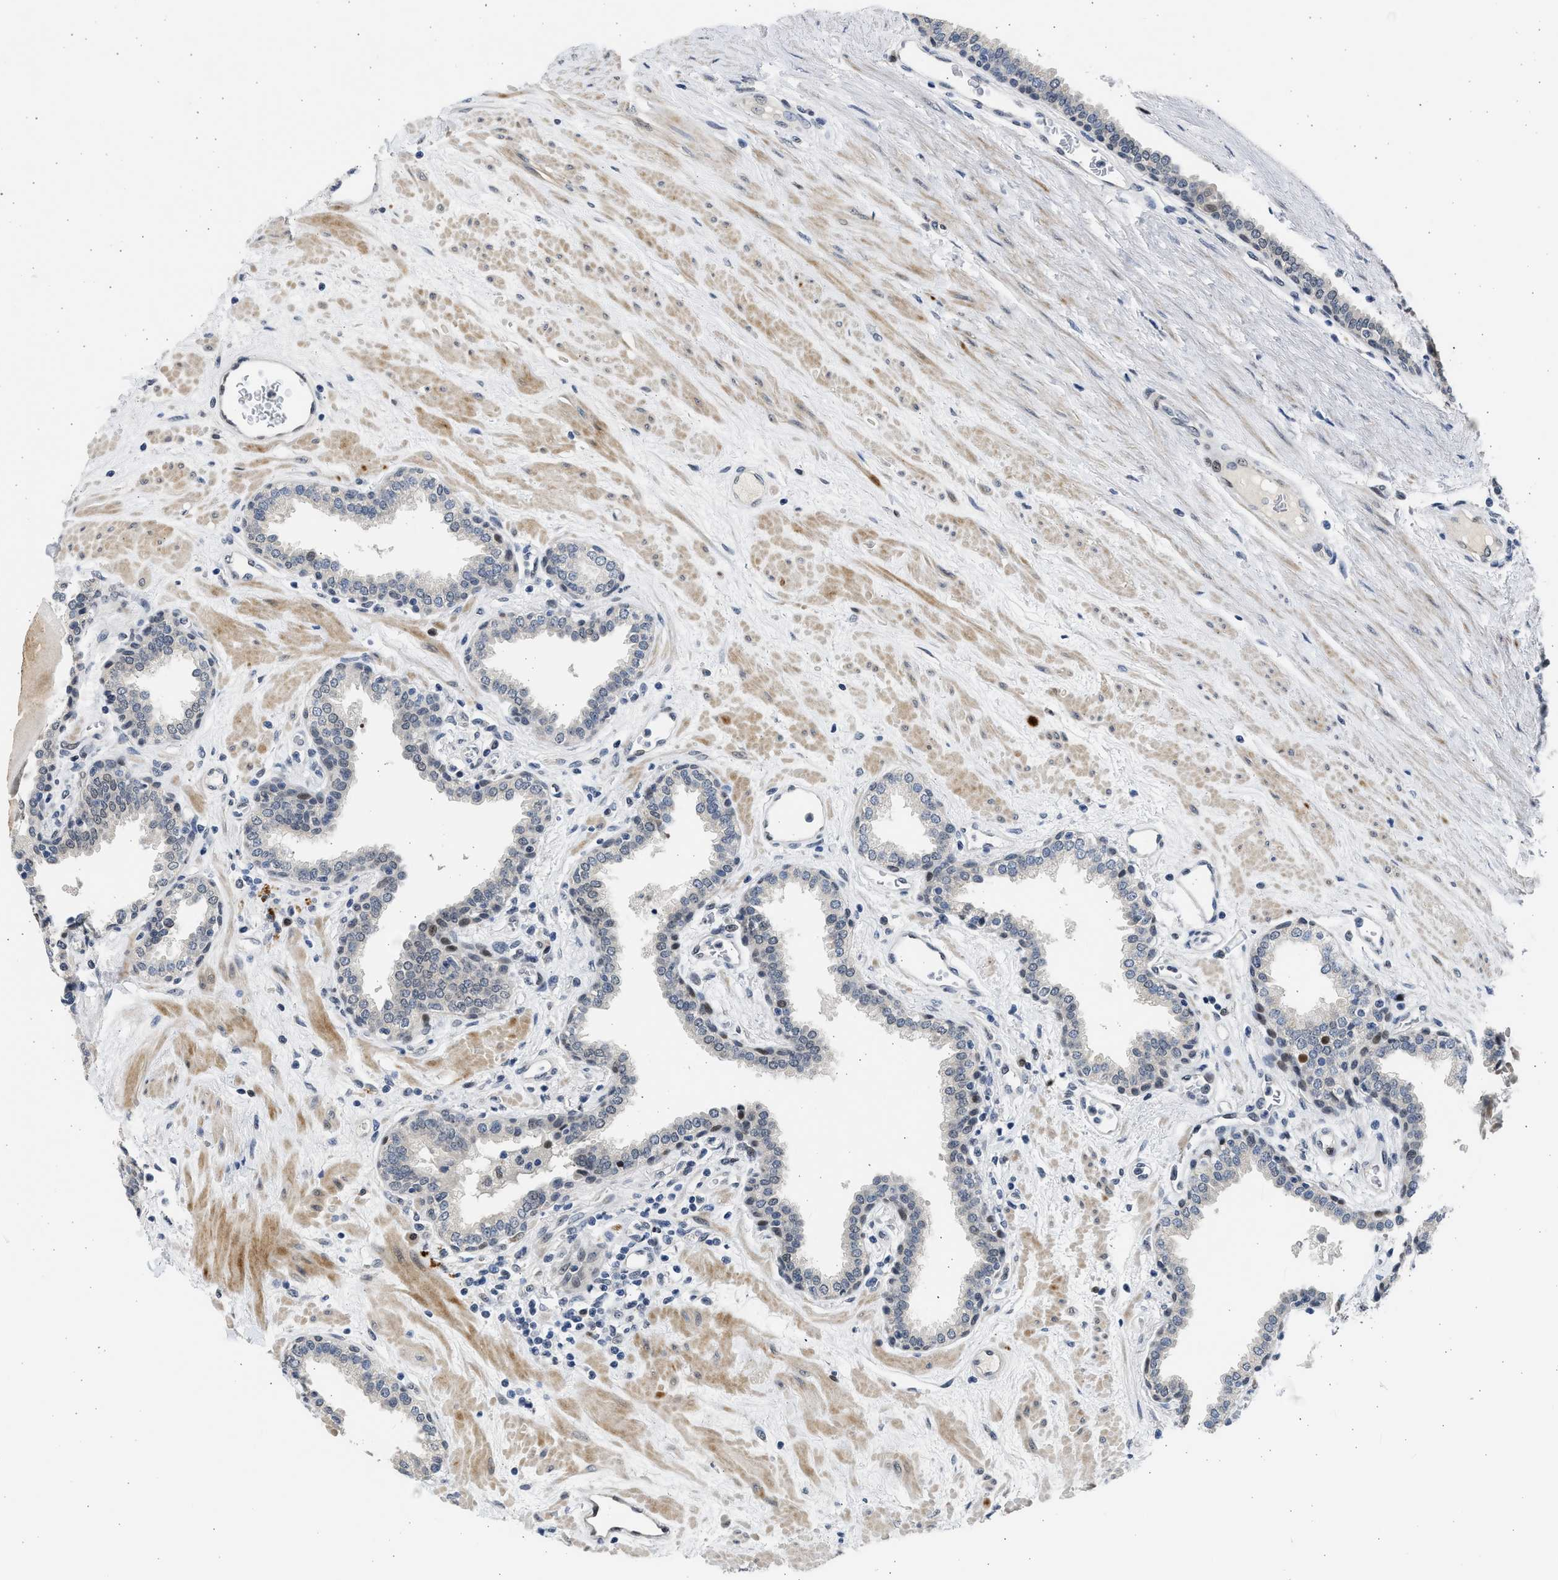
{"staining": {"intensity": "weak", "quantity": "<25%", "location": "nuclear"}, "tissue": "prostate", "cell_type": "Glandular cells", "image_type": "normal", "snomed": [{"axis": "morphology", "description": "Normal tissue, NOS"}, {"axis": "topography", "description": "Prostate"}], "caption": "Immunohistochemistry (IHC) of normal prostate demonstrates no positivity in glandular cells. The staining is performed using DAB (3,3'-diaminobenzidine) brown chromogen with nuclei counter-stained in using hematoxylin.", "gene": "HMGN3", "patient": {"sex": "male", "age": 51}}